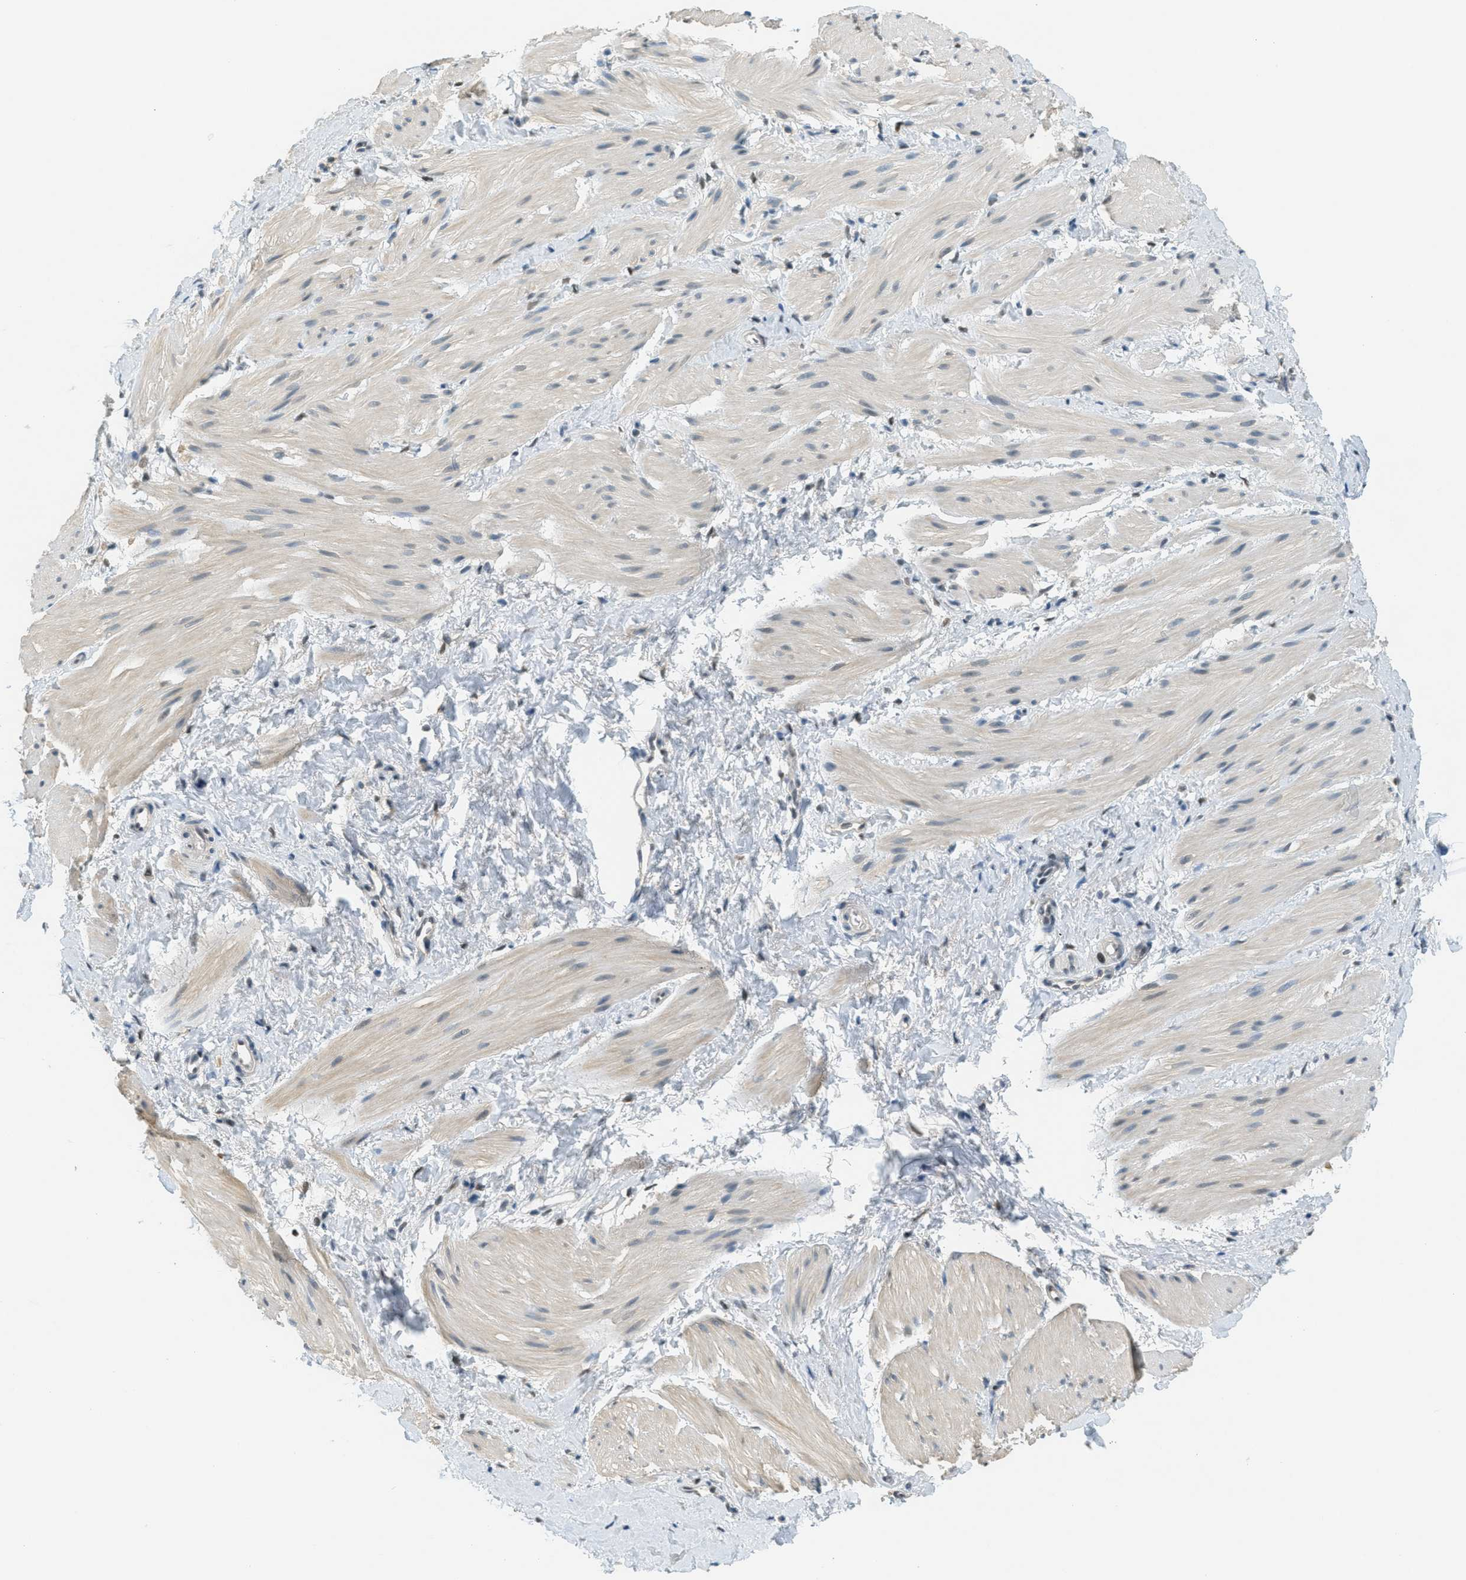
{"staining": {"intensity": "weak", "quantity": ">75%", "location": "cytoplasmic/membranous"}, "tissue": "smooth muscle", "cell_type": "Smooth muscle cells", "image_type": "normal", "snomed": [{"axis": "morphology", "description": "Normal tissue, NOS"}, {"axis": "topography", "description": "Smooth muscle"}], "caption": "Protein expression analysis of benign smooth muscle shows weak cytoplasmic/membranous positivity in approximately >75% of smooth muscle cells.", "gene": "TCF3", "patient": {"sex": "male", "age": 16}}